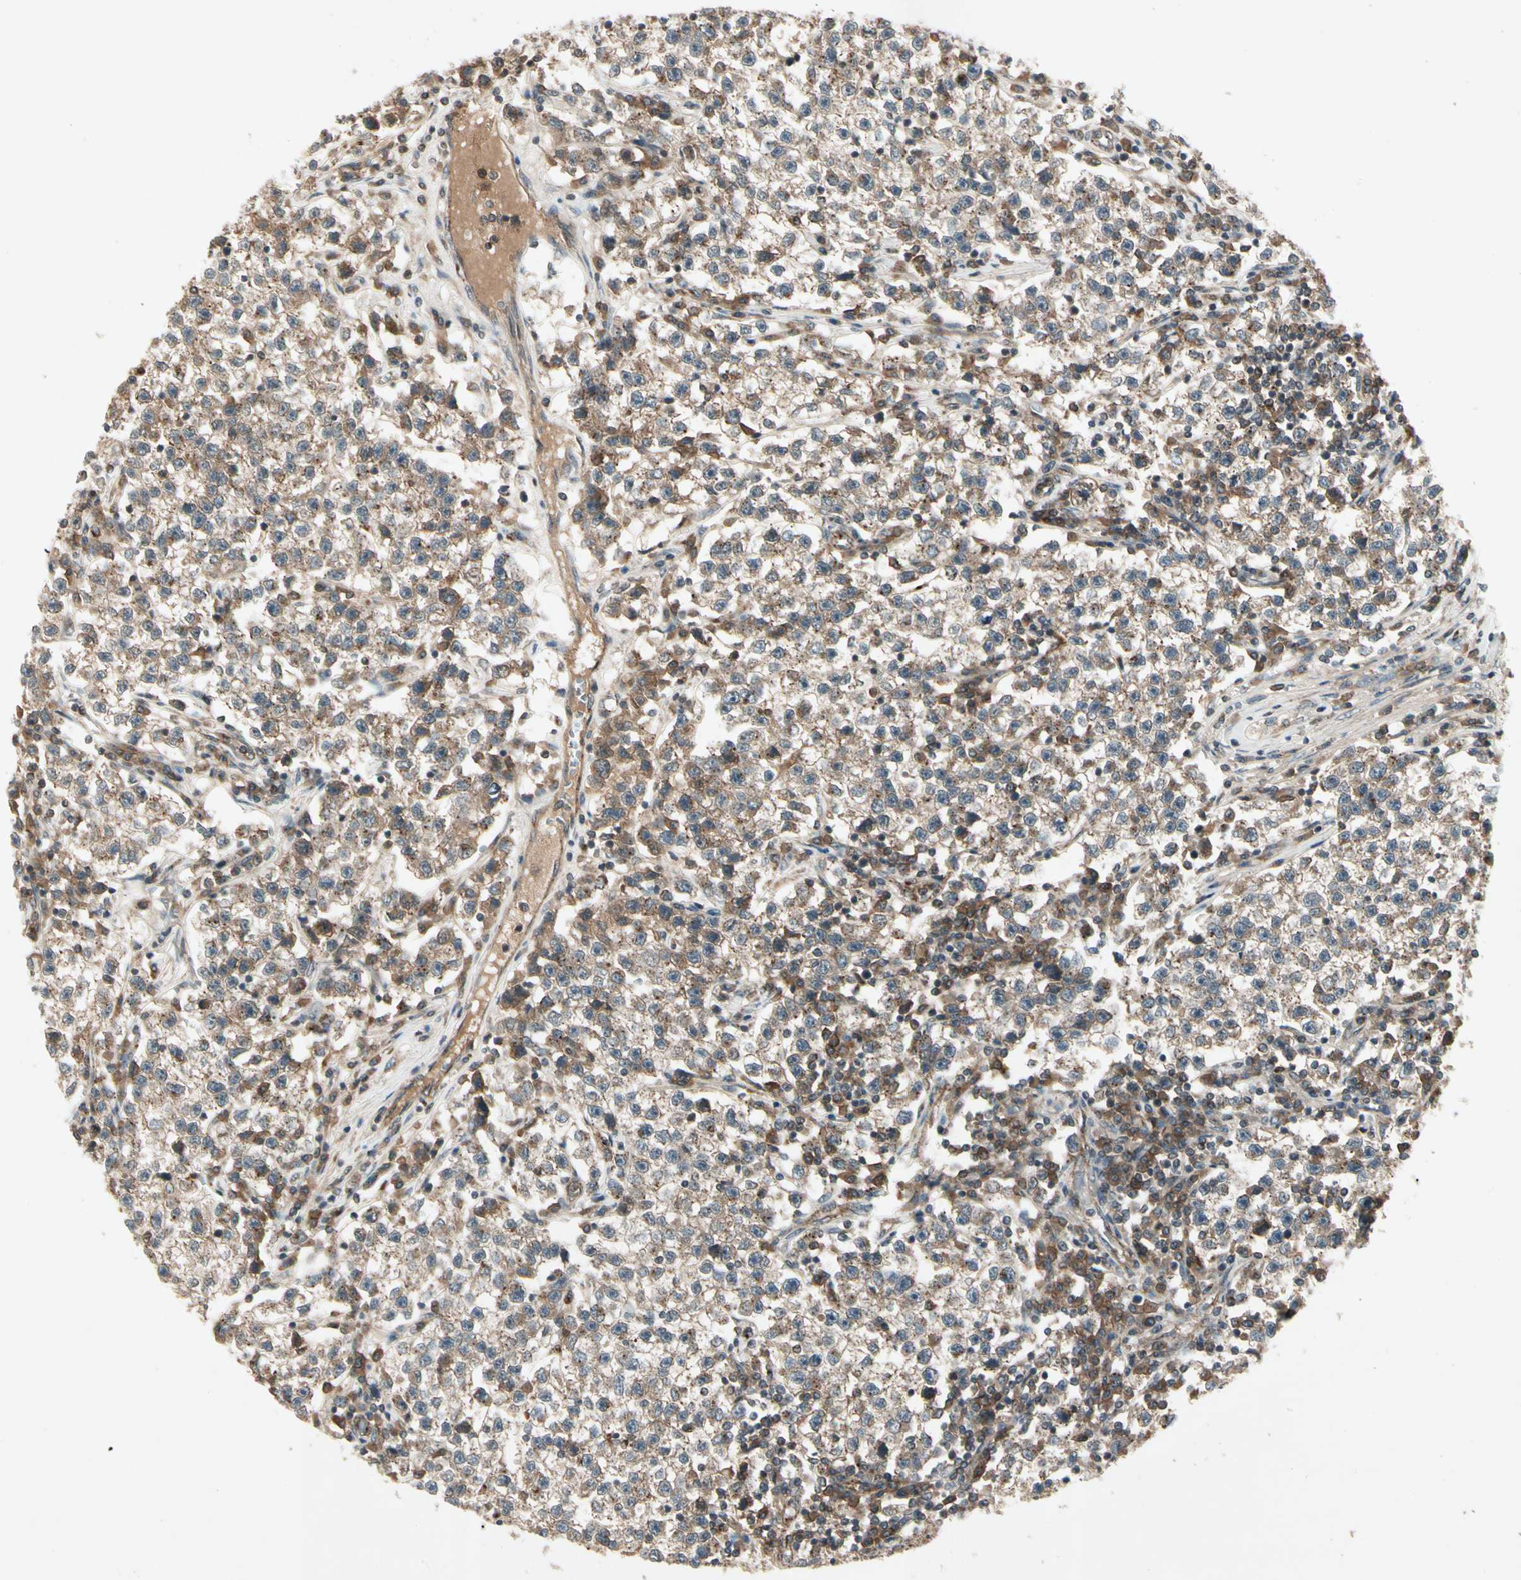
{"staining": {"intensity": "weak", "quantity": "25%-75%", "location": "cytoplasmic/membranous"}, "tissue": "testis cancer", "cell_type": "Tumor cells", "image_type": "cancer", "snomed": [{"axis": "morphology", "description": "Seminoma, NOS"}, {"axis": "topography", "description": "Testis"}], "caption": "Brown immunohistochemical staining in human seminoma (testis) displays weak cytoplasmic/membranous expression in approximately 25%-75% of tumor cells.", "gene": "FLOT1", "patient": {"sex": "male", "age": 22}}